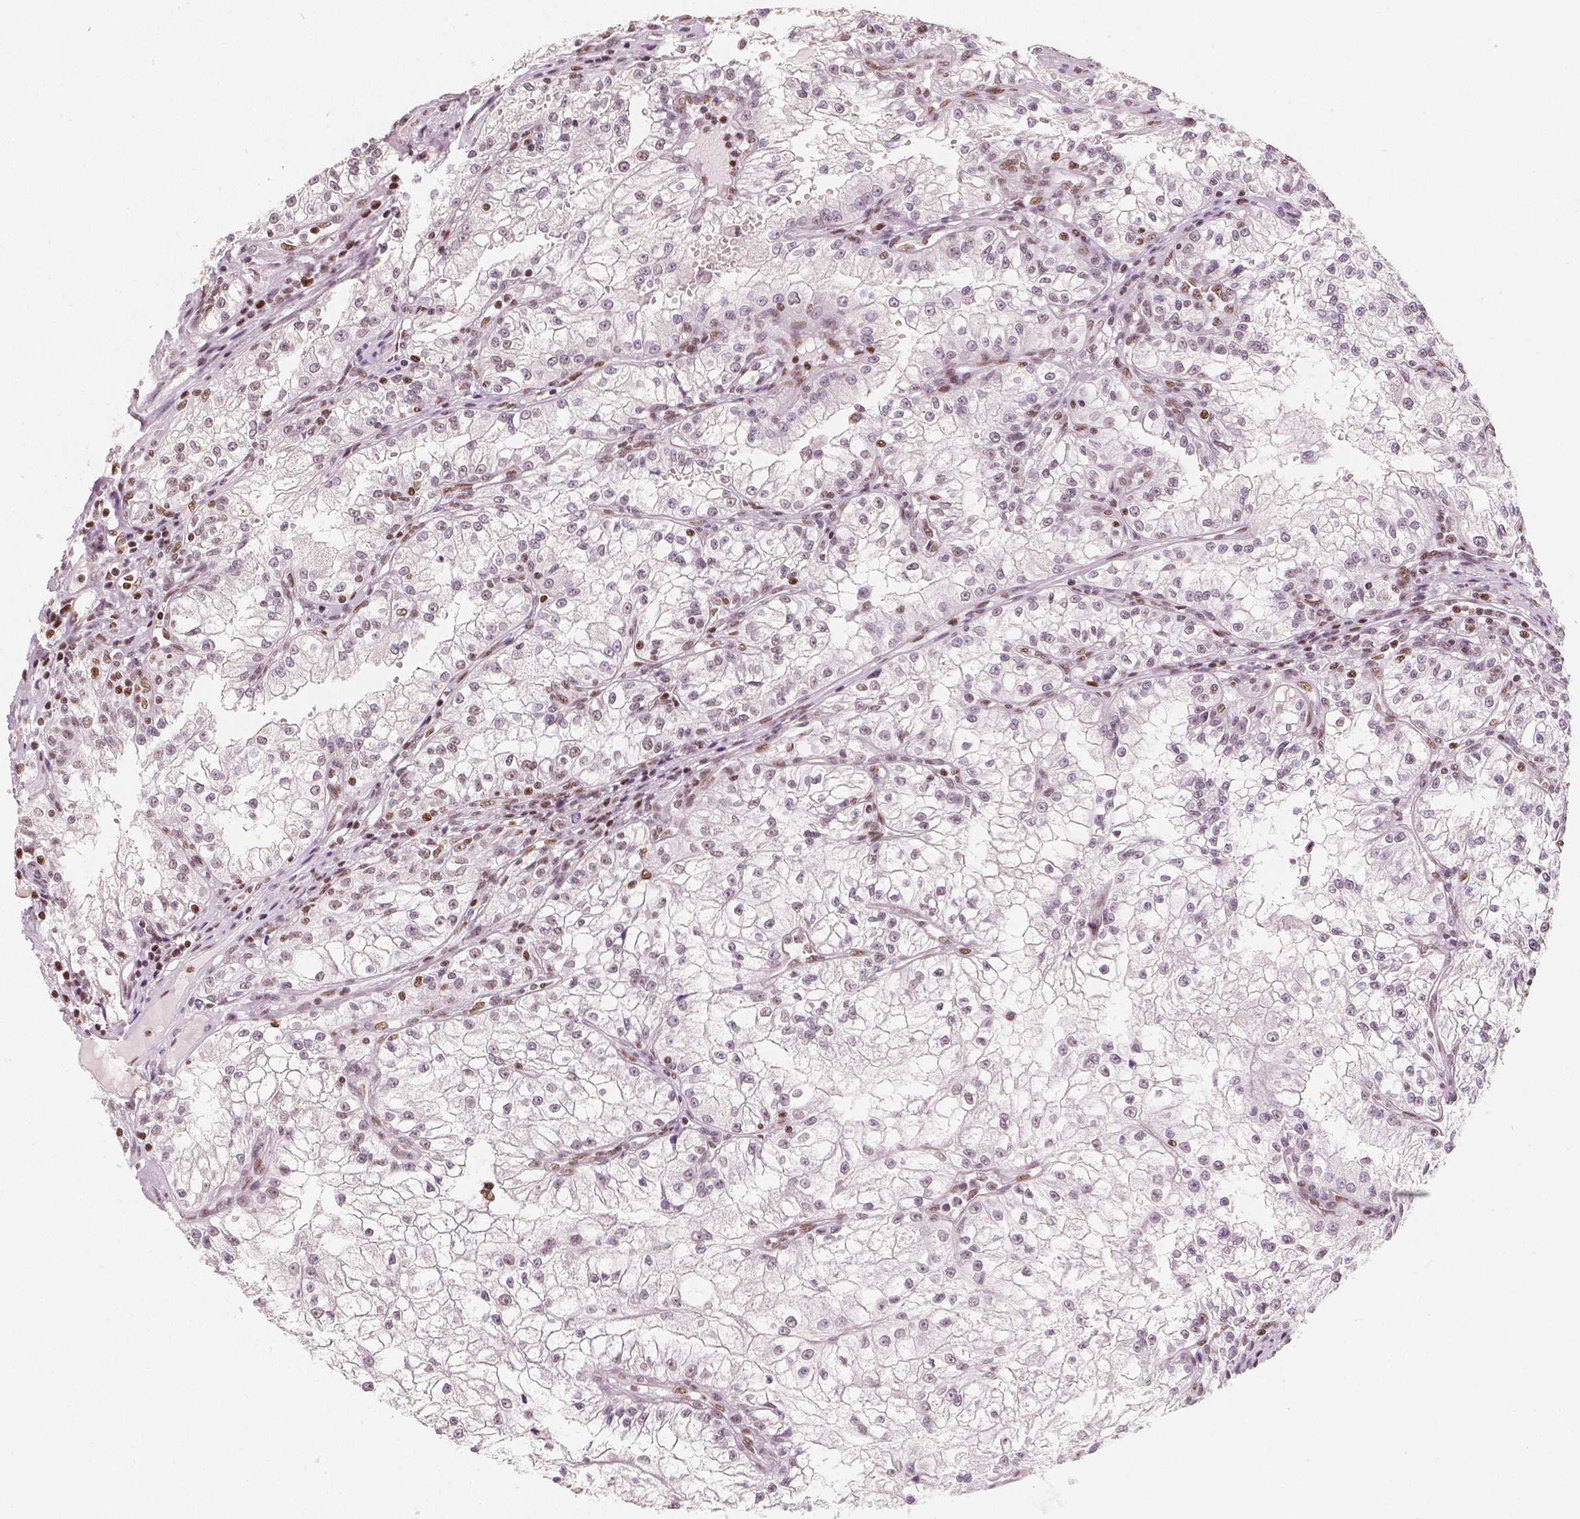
{"staining": {"intensity": "weak", "quantity": "<25%", "location": "nuclear"}, "tissue": "renal cancer", "cell_type": "Tumor cells", "image_type": "cancer", "snomed": [{"axis": "morphology", "description": "Adenocarcinoma, NOS"}, {"axis": "topography", "description": "Kidney"}], "caption": "The micrograph reveals no significant staining in tumor cells of adenocarcinoma (renal).", "gene": "HDAC1", "patient": {"sex": "male", "age": 36}}